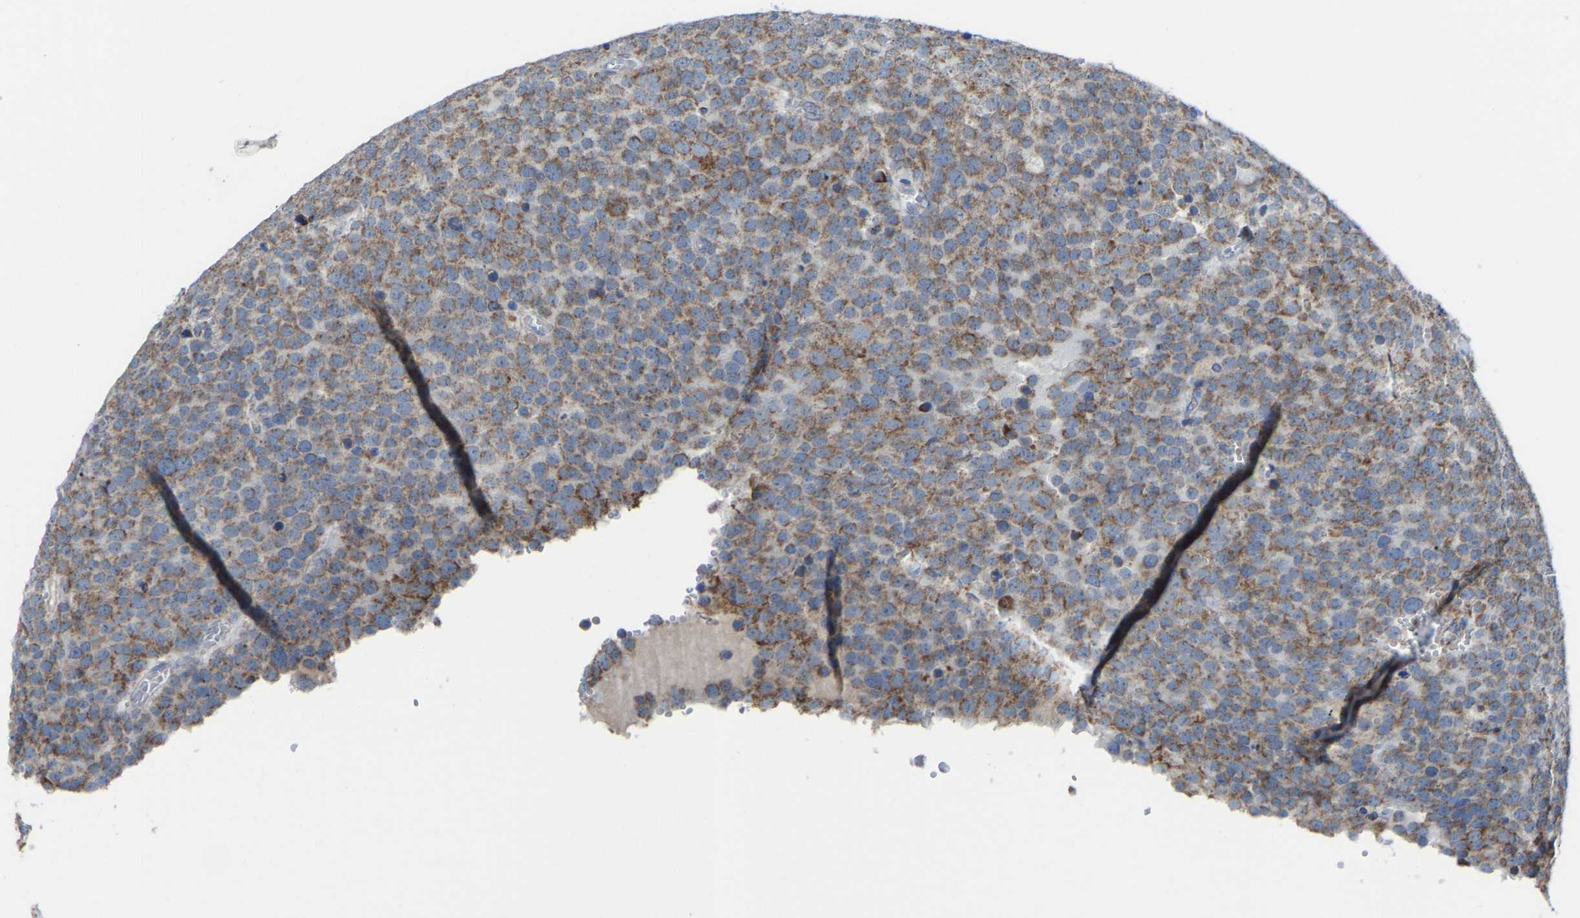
{"staining": {"intensity": "moderate", "quantity": ">75%", "location": "cytoplasmic/membranous"}, "tissue": "testis cancer", "cell_type": "Tumor cells", "image_type": "cancer", "snomed": [{"axis": "morphology", "description": "Normal tissue, NOS"}, {"axis": "morphology", "description": "Seminoma, NOS"}, {"axis": "topography", "description": "Testis"}], "caption": "Immunohistochemical staining of testis seminoma demonstrates medium levels of moderate cytoplasmic/membranous positivity in about >75% of tumor cells.", "gene": "CANT1", "patient": {"sex": "male", "age": 71}}